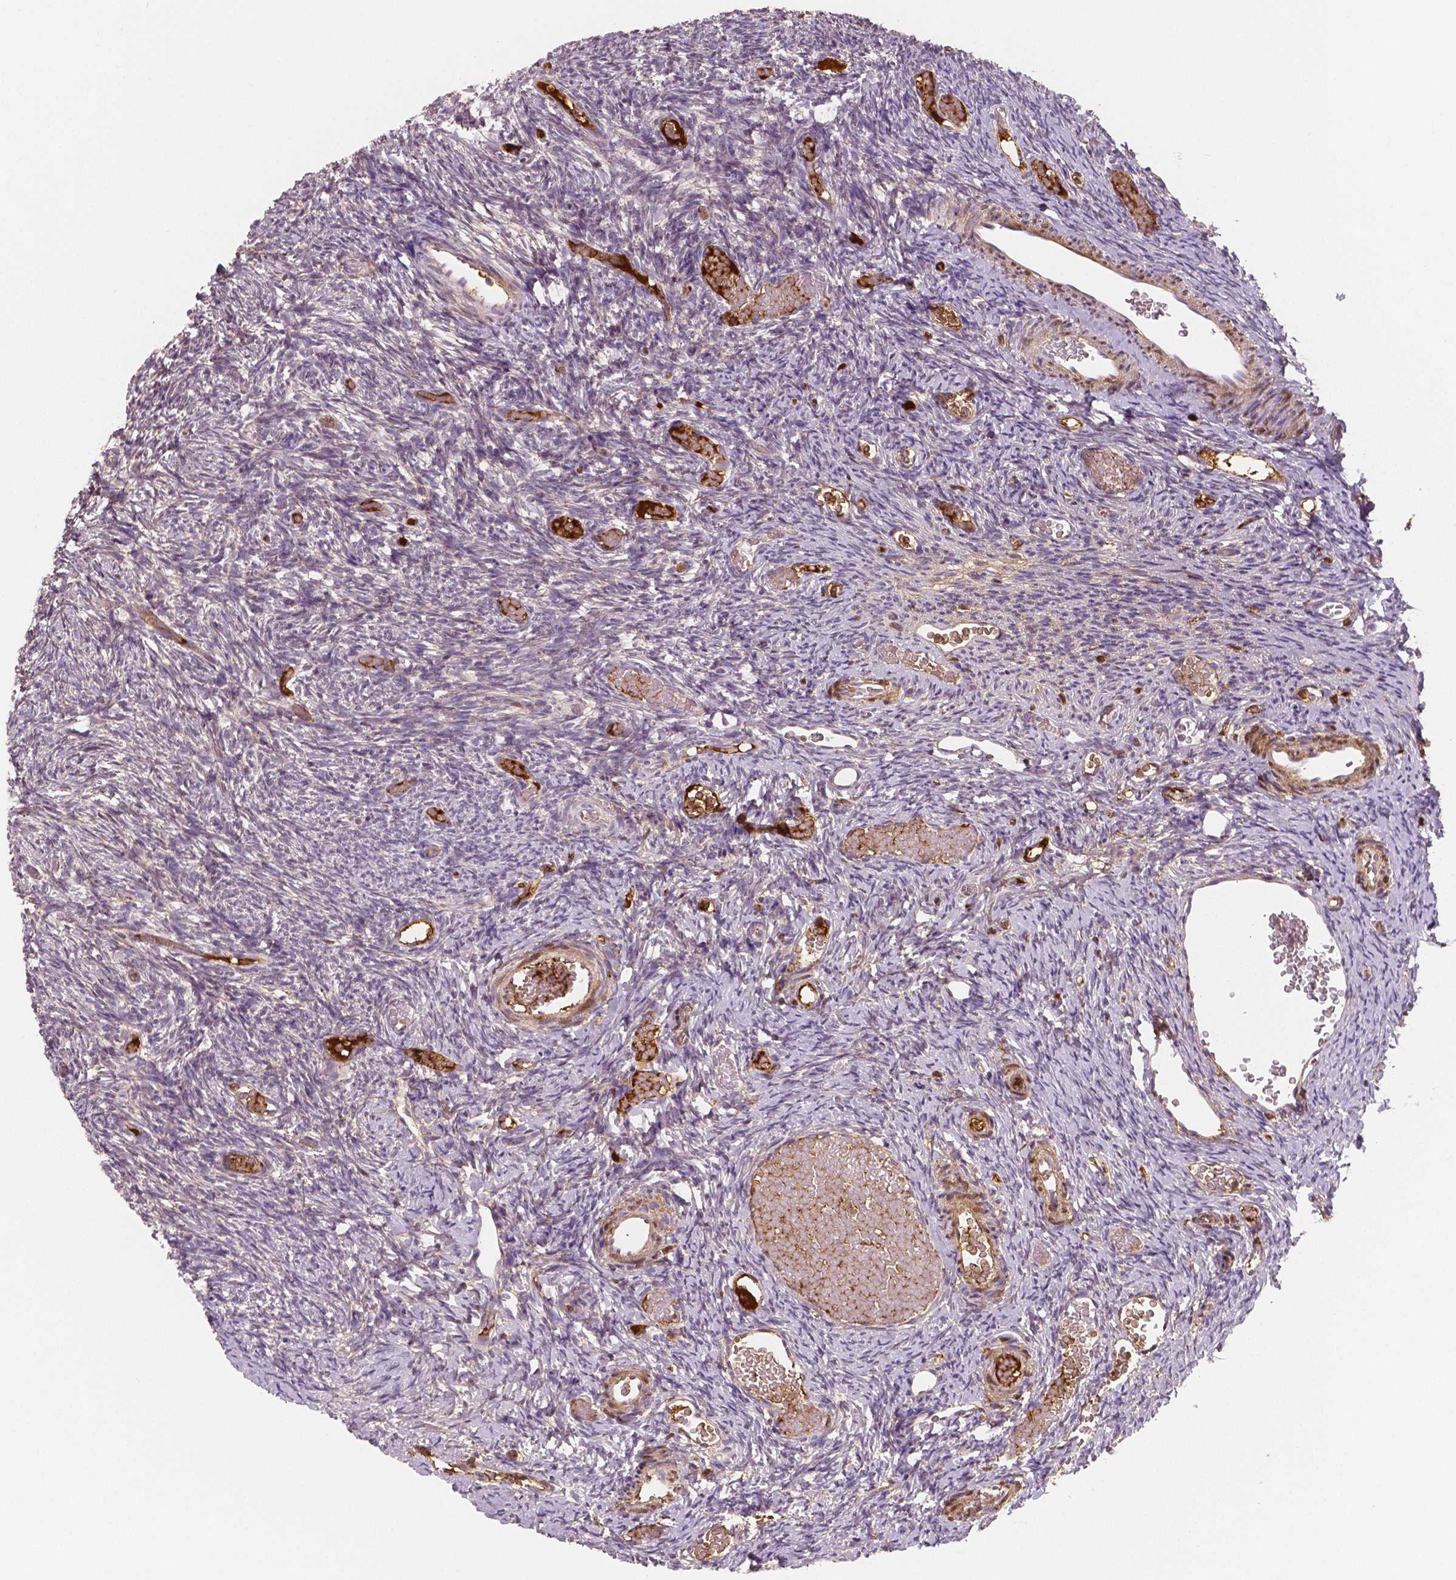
{"staining": {"intensity": "negative", "quantity": "none", "location": "none"}, "tissue": "ovary", "cell_type": "Ovarian stroma cells", "image_type": "normal", "snomed": [{"axis": "morphology", "description": "Normal tissue, NOS"}, {"axis": "topography", "description": "Ovary"}], "caption": "Image shows no protein staining in ovarian stroma cells of benign ovary.", "gene": "APOA4", "patient": {"sex": "female", "age": 39}}